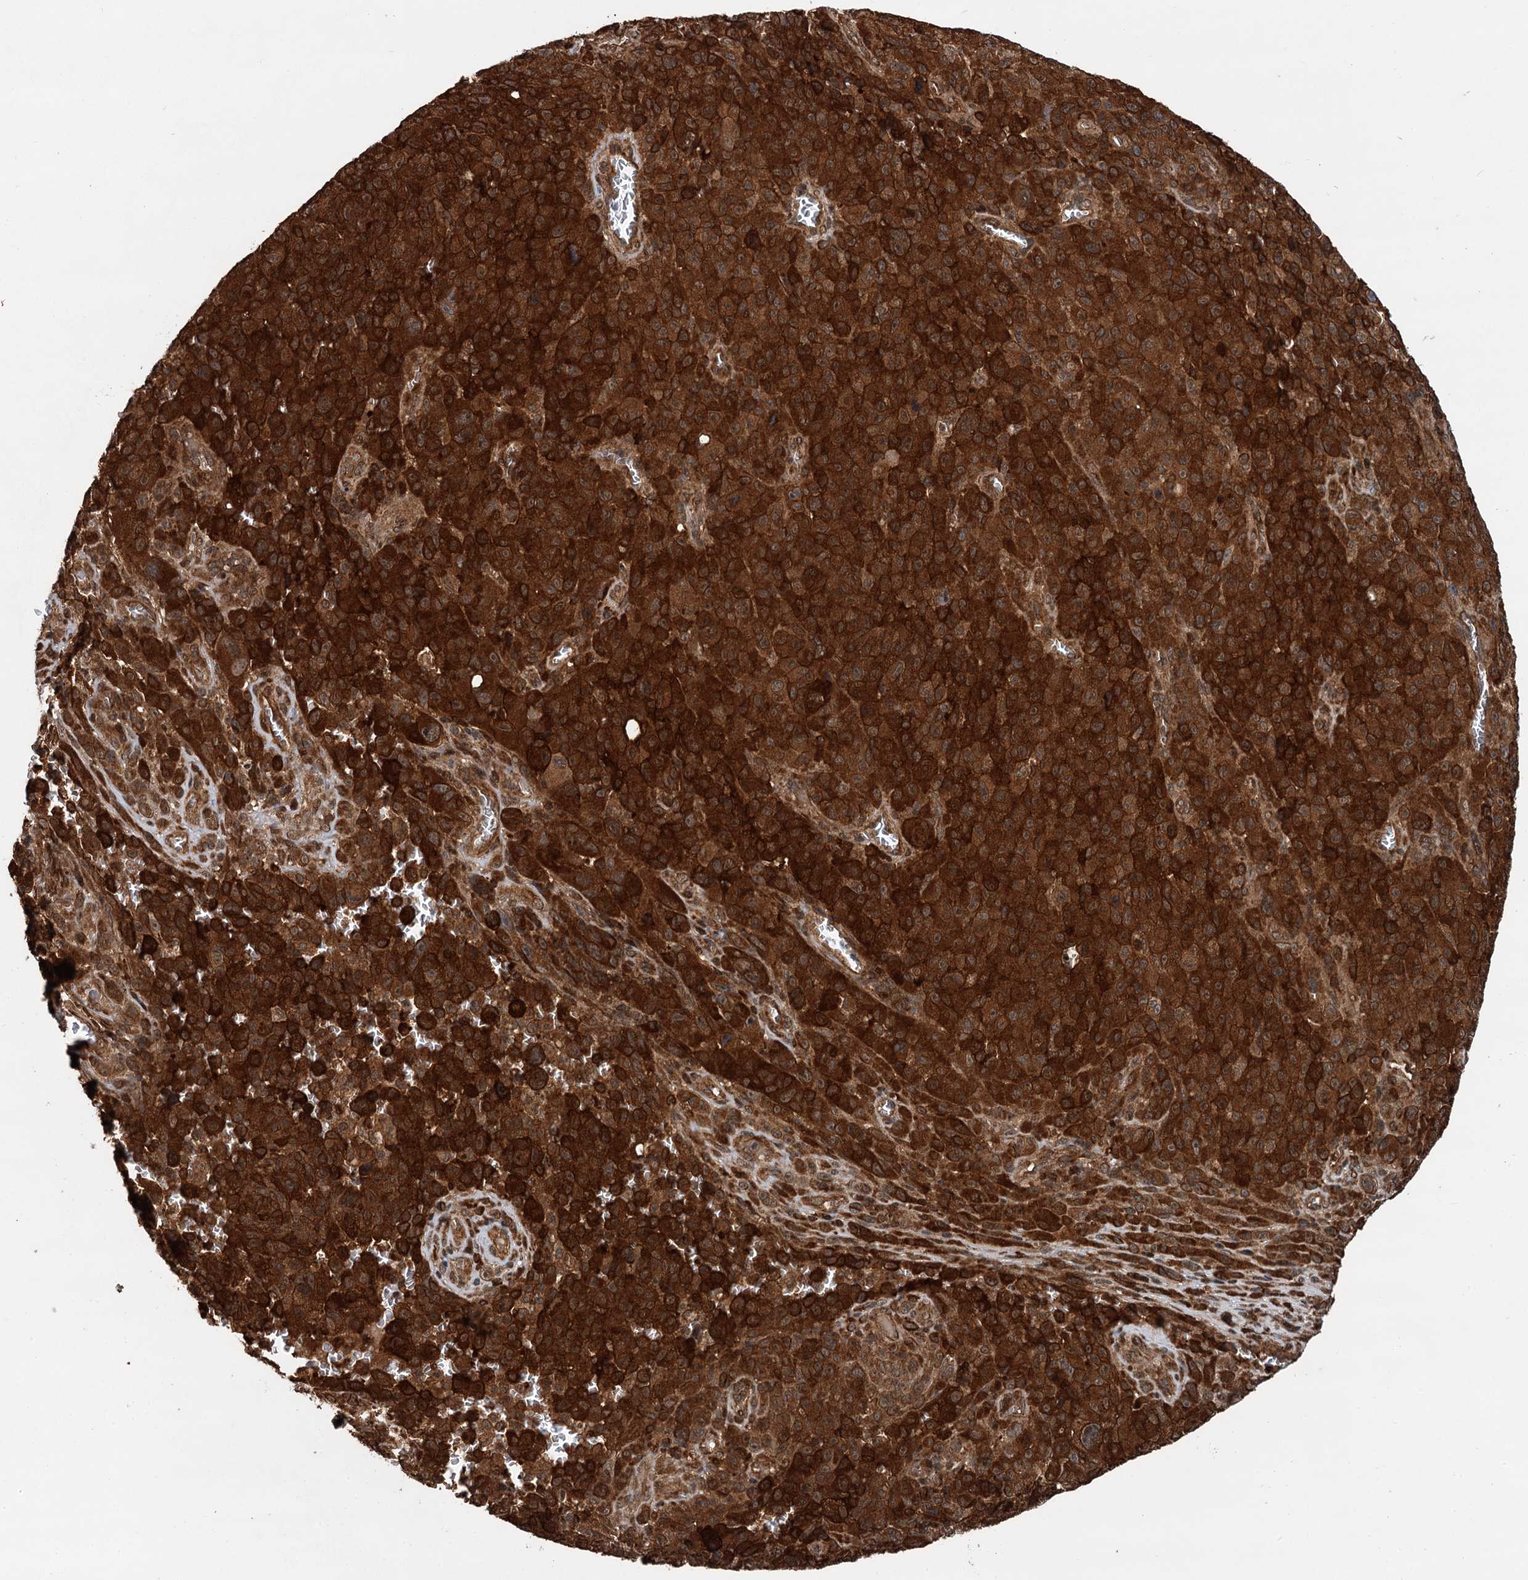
{"staining": {"intensity": "strong", "quantity": ">75%", "location": "cytoplasmic/membranous"}, "tissue": "melanoma", "cell_type": "Tumor cells", "image_type": "cancer", "snomed": [{"axis": "morphology", "description": "Malignant melanoma, NOS"}, {"axis": "topography", "description": "Skin"}], "caption": "Immunohistochemical staining of malignant melanoma shows high levels of strong cytoplasmic/membranous expression in about >75% of tumor cells.", "gene": "STUB1", "patient": {"sex": "female", "age": 82}}